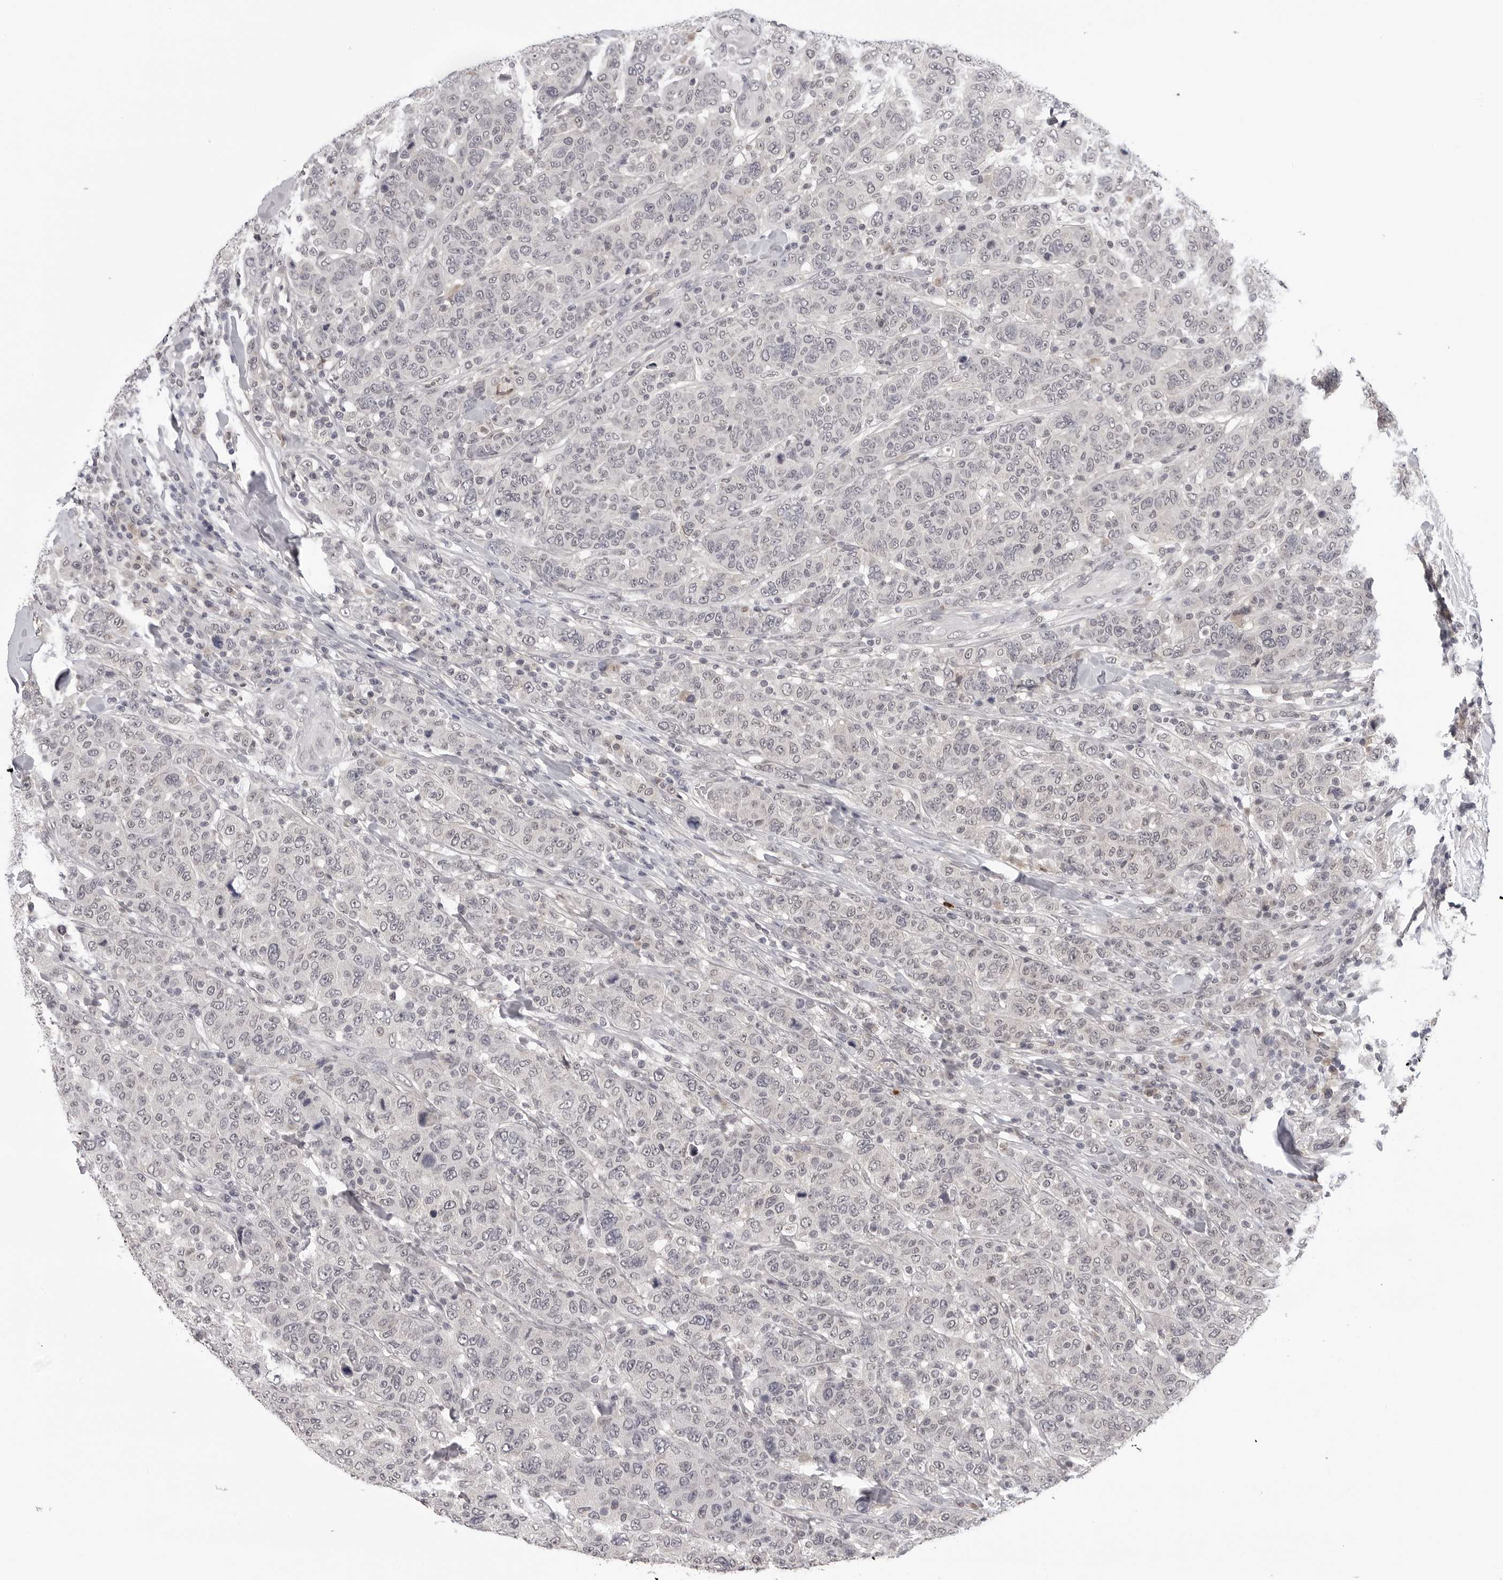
{"staining": {"intensity": "negative", "quantity": "none", "location": "none"}, "tissue": "breast cancer", "cell_type": "Tumor cells", "image_type": "cancer", "snomed": [{"axis": "morphology", "description": "Duct carcinoma"}, {"axis": "topography", "description": "Breast"}], "caption": "A micrograph of human infiltrating ductal carcinoma (breast) is negative for staining in tumor cells. (DAB (3,3'-diaminobenzidine) immunohistochemistry with hematoxylin counter stain).", "gene": "CDK20", "patient": {"sex": "female", "age": 37}}